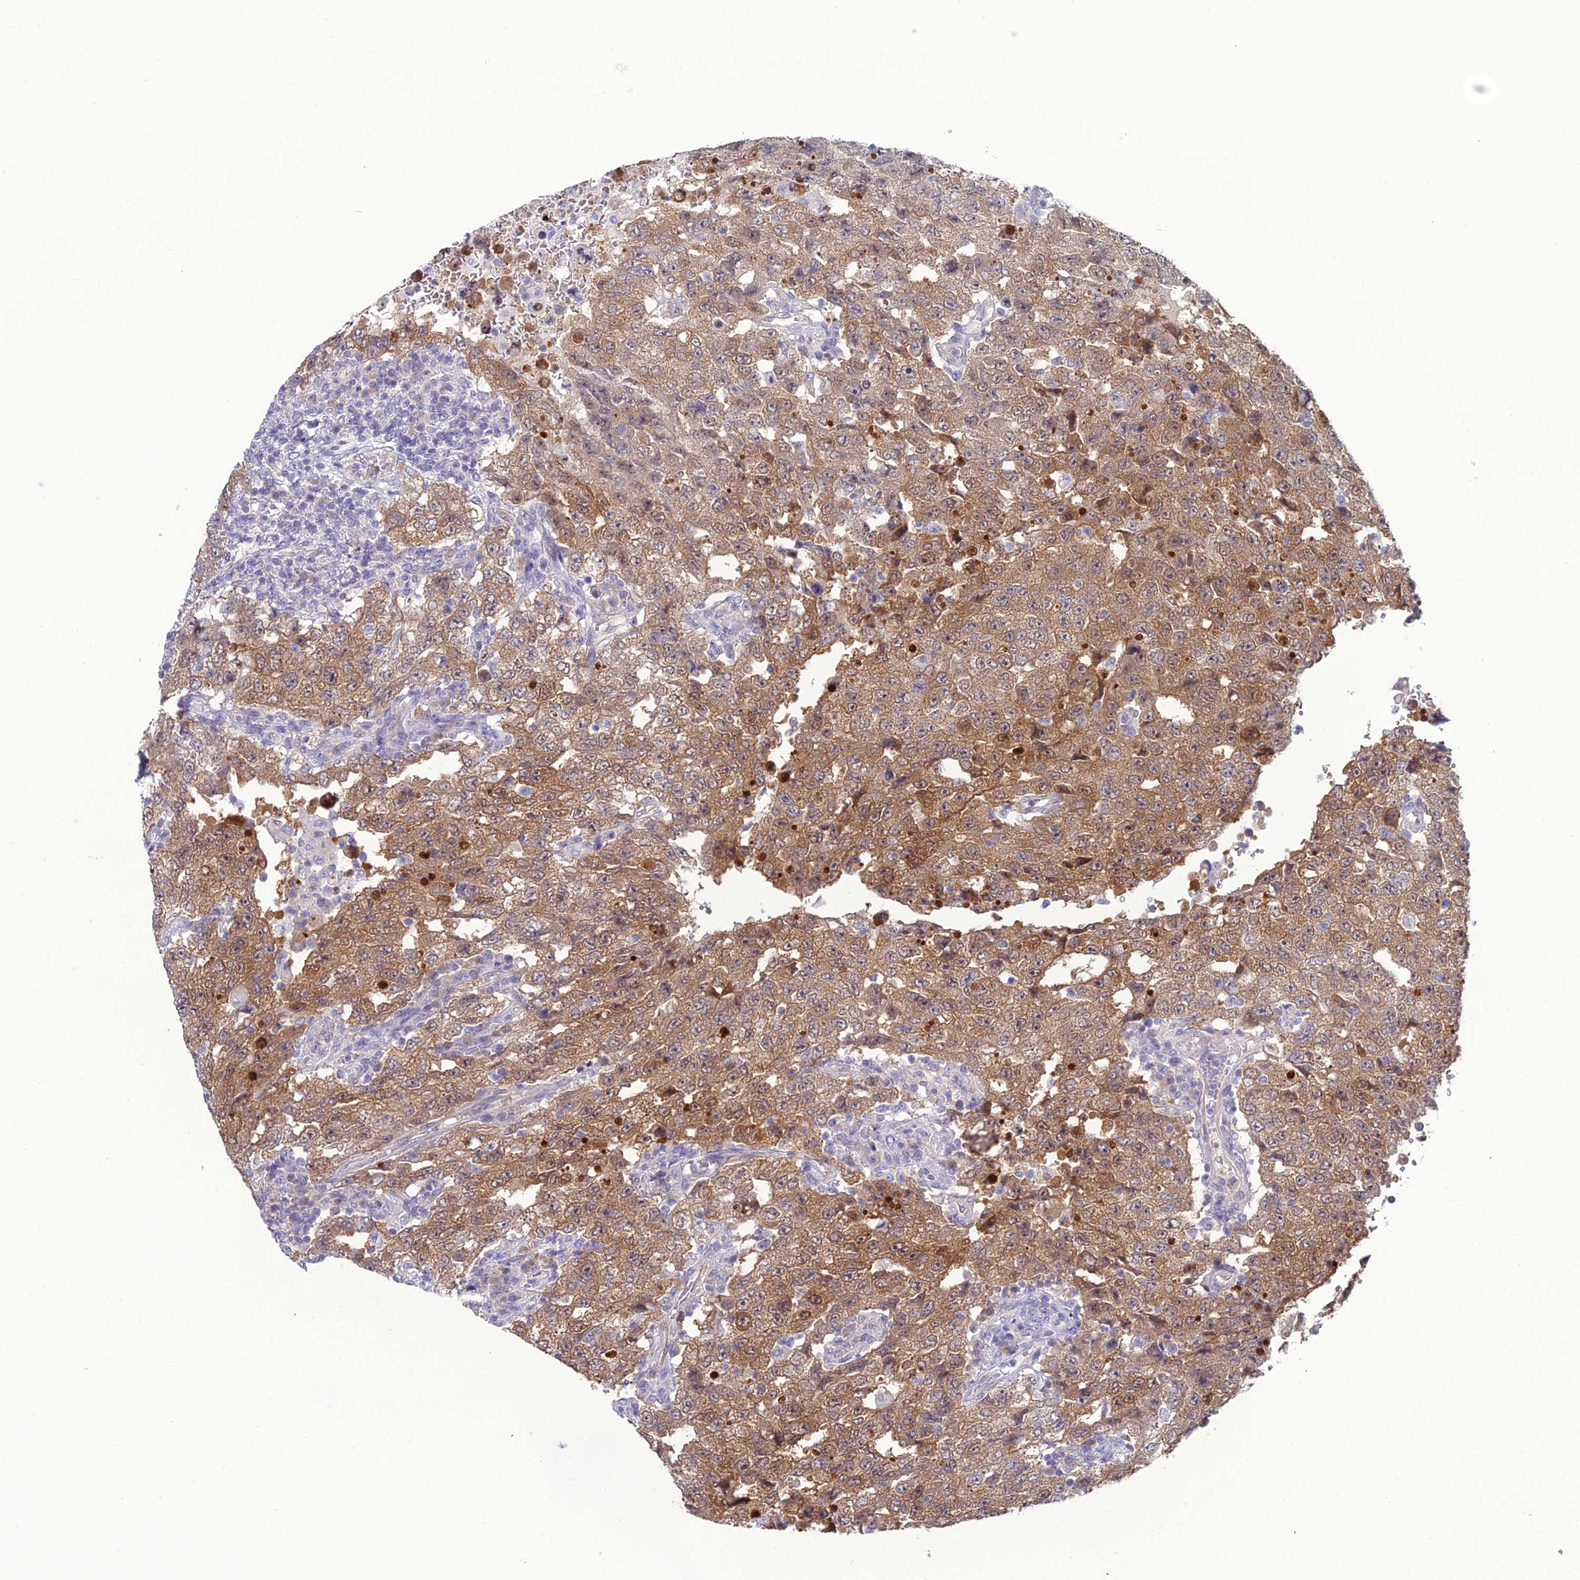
{"staining": {"intensity": "moderate", "quantity": ">75%", "location": "cytoplasmic/membranous"}, "tissue": "testis cancer", "cell_type": "Tumor cells", "image_type": "cancer", "snomed": [{"axis": "morphology", "description": "Carcinoma, Embryonal, NOS"}, {"axis": "topography", "description": "Testis"}], "caption": "Moderate cytoplasmic/membranous protein staining is present in about >75% of tumor cells in testis cancer (embryonal carcinoma).", "gene": "GNPNAT1", "patient": {"sex": "male", "age": 26}}